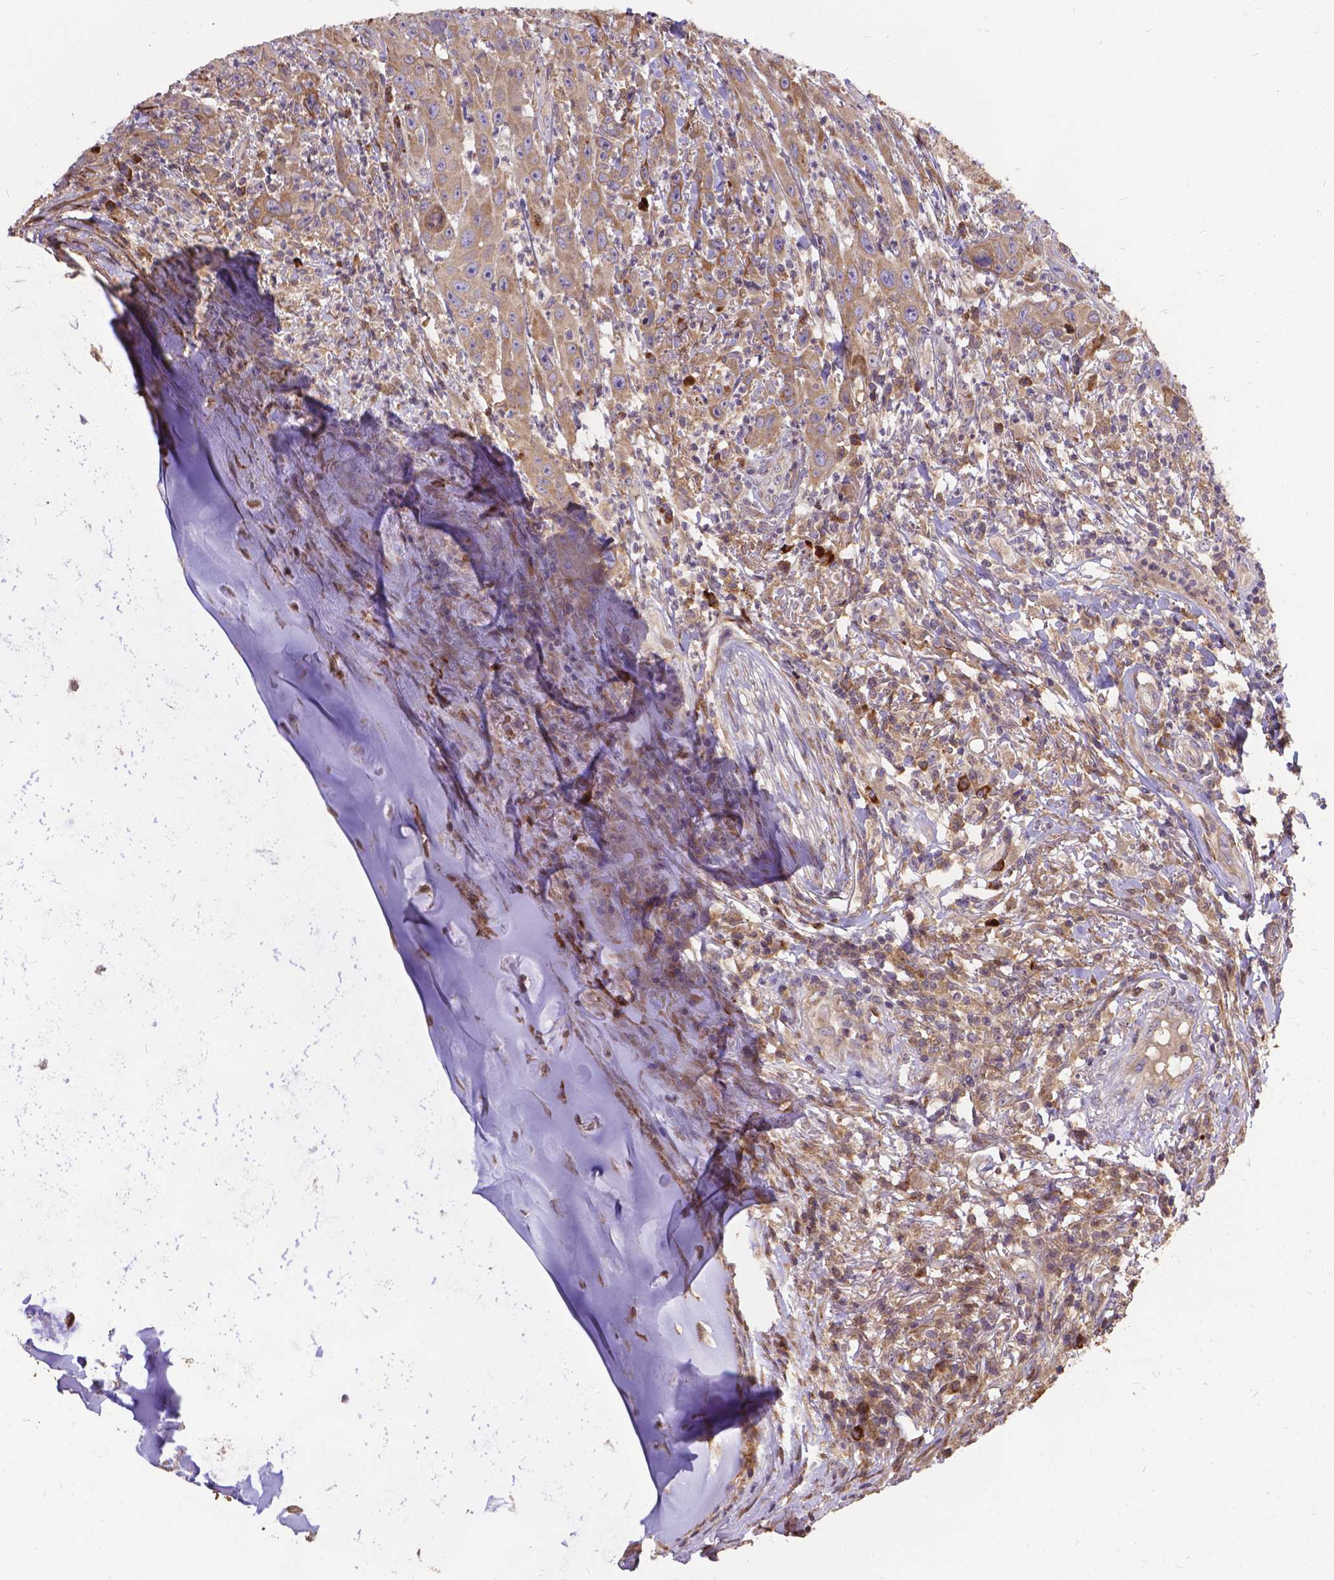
{"staining": {"intensity": "weak", "quantity": ">75%", "location": "cytoplasmic/membranous"}, "tissue": "head and neck cancer", "cell_type": "Tumor cells", "image_type": "cancer", "snomed": [{"axis": "morphology", "description": "Squamous cell carcinoma, NOS"}, {"axis": "topography", "description": "Skin"}, {"axis": "topography", "description": "Head-Neck"}], "caption": "Immunohistochemical staining of head and neck squamous cell carcinoma shows low levels of weak cytoplasmic/membranous expression in about >75% of tumor cells. Using DAB (brown) and hematoxylin (blue) stains, captured at high magnification using brightfield microscopy.", "gene": "DENND6A", "patient": {"sex": "male", "age": 80}}